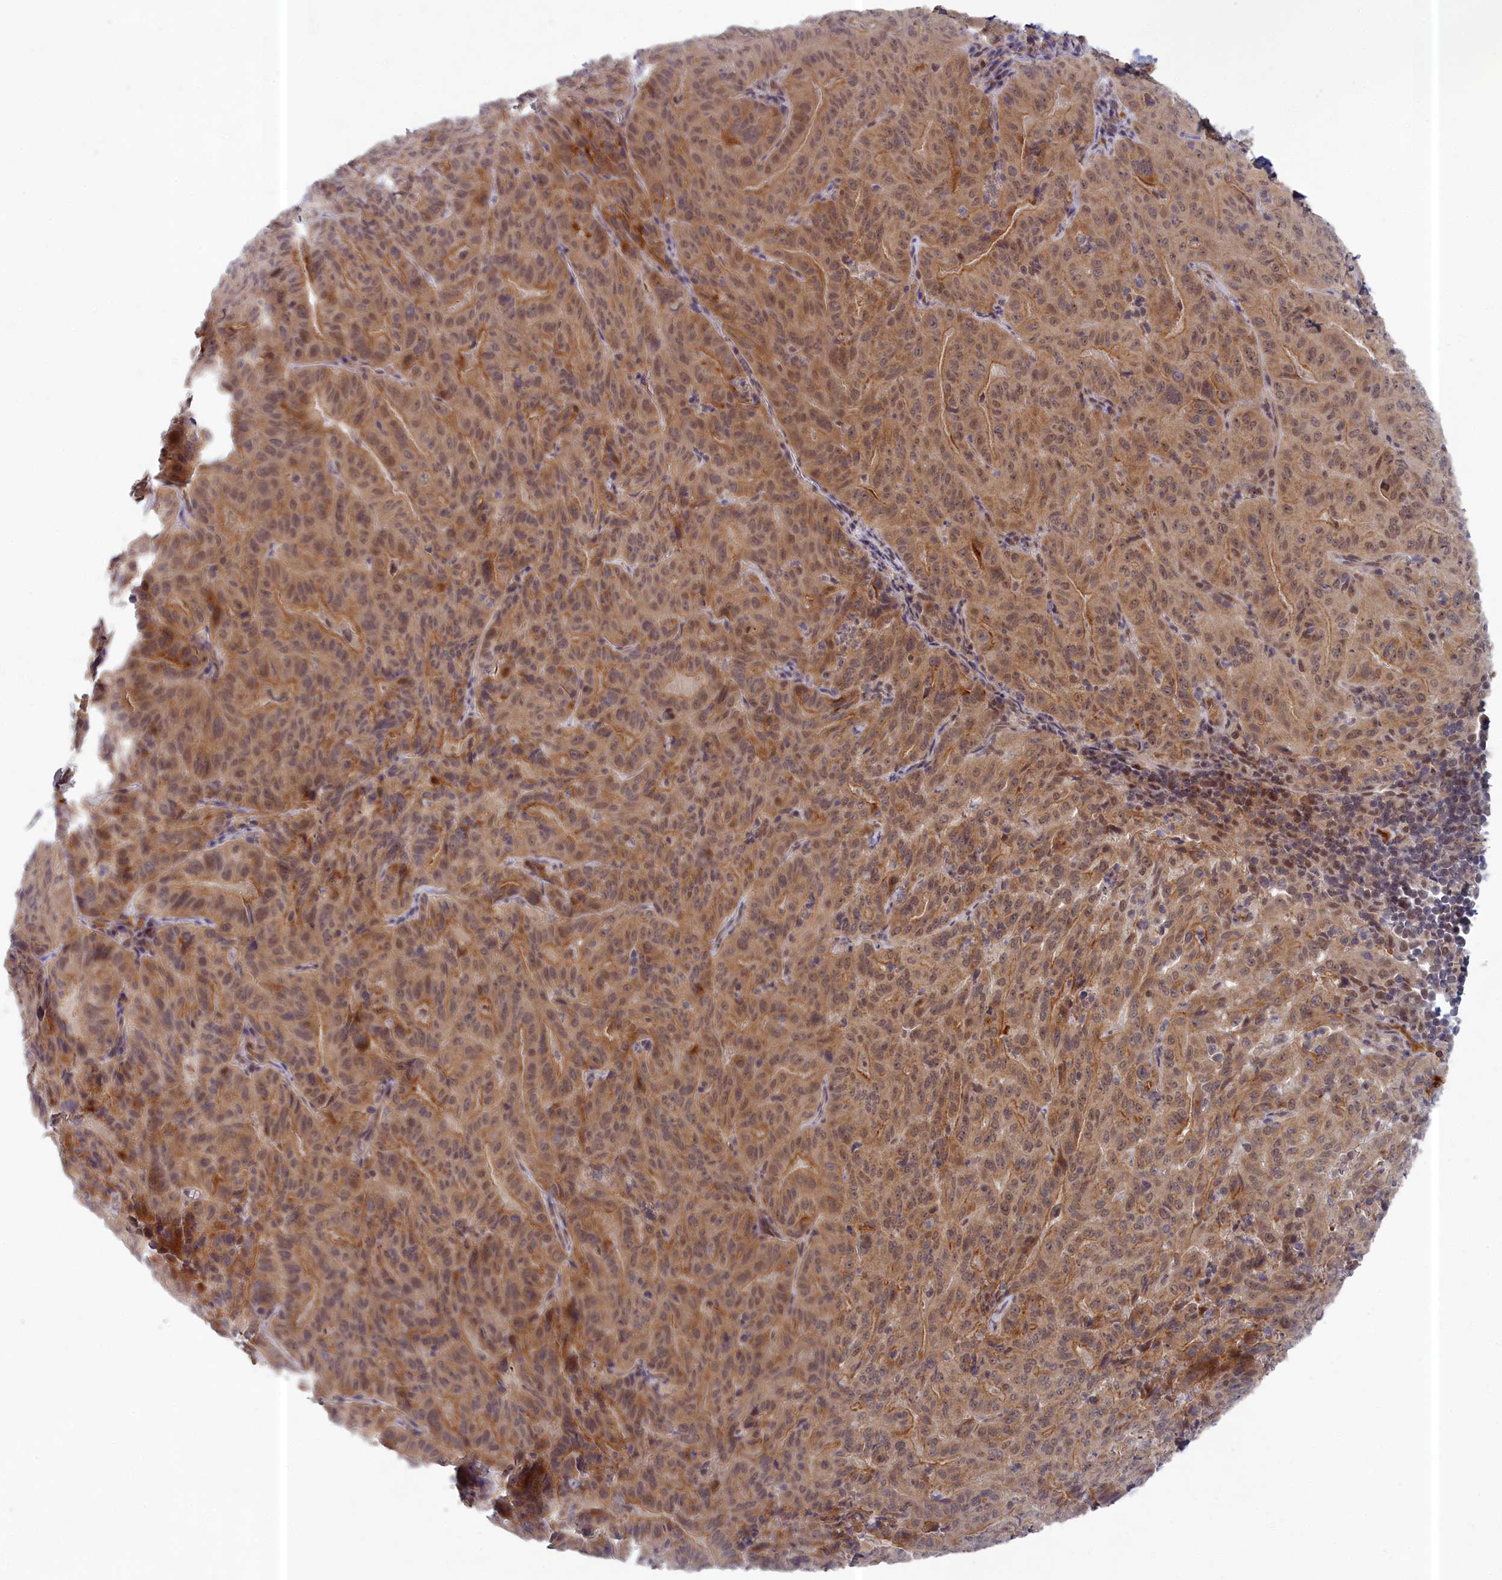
{"staining": {"intensity": "moderate", "quantity": ">75%", "location": "cytoplasmic/membranous"}, "tissue": "pancreatic cancer", "cell_type": "Tumor cells", "image_type": "cancer", "snomed": [{"axis": "morphology", "description": "Adenocarcinoma, NOS"}, {"axis": "topography", "description": "Pancreas"}], "caption": "An image of human adenocarcinoma (pancreatic) stained for a protein demonstrates moderate cytoplasmic/membranous brown staining in tumor cells.", "gene": "EARS2", "patient": {"sex": "male", "age": 63}}